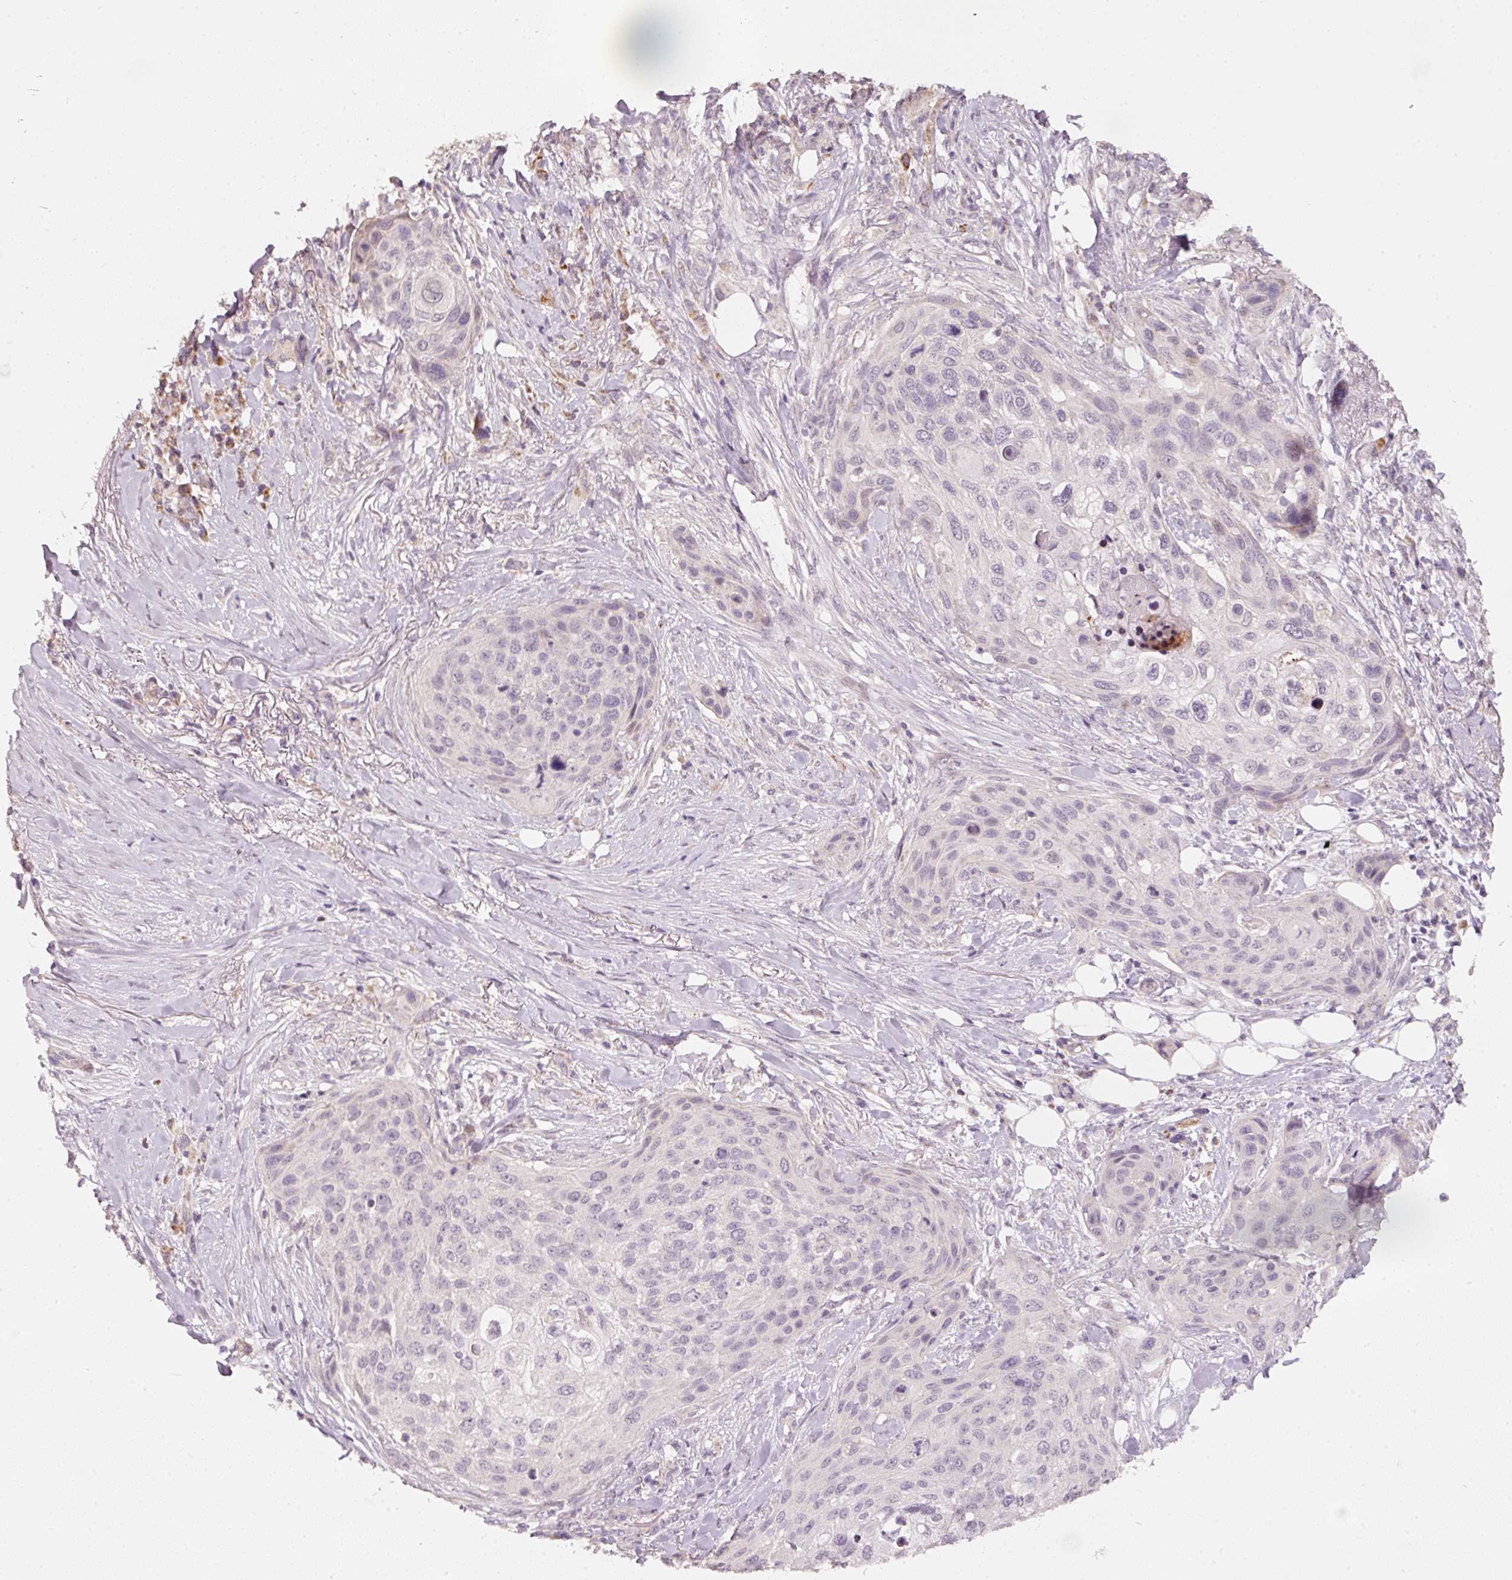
{"staining": {"intensity": "negative", "quantity": "none", "location": "none"}, "tissue": "skin cancer", "cell_type": "Tumor cells", "image_type": "cancer", "snomed": [{"axis": "morphology", "description": "Squamous cell carcinoma, NOS"}, {"axis": "topography", "description": "Skin"}], "caption": "High power microscopy photomicrograph of an immunohistochemistry image of skin cancer, revealing no significant positivity in tumor cells. (DAB (3,3'-diaminobenzidine) IHC with hematoxylin counter stain).", "gene": "TOB2", "patient": {"sex": "female", "age": 87}}